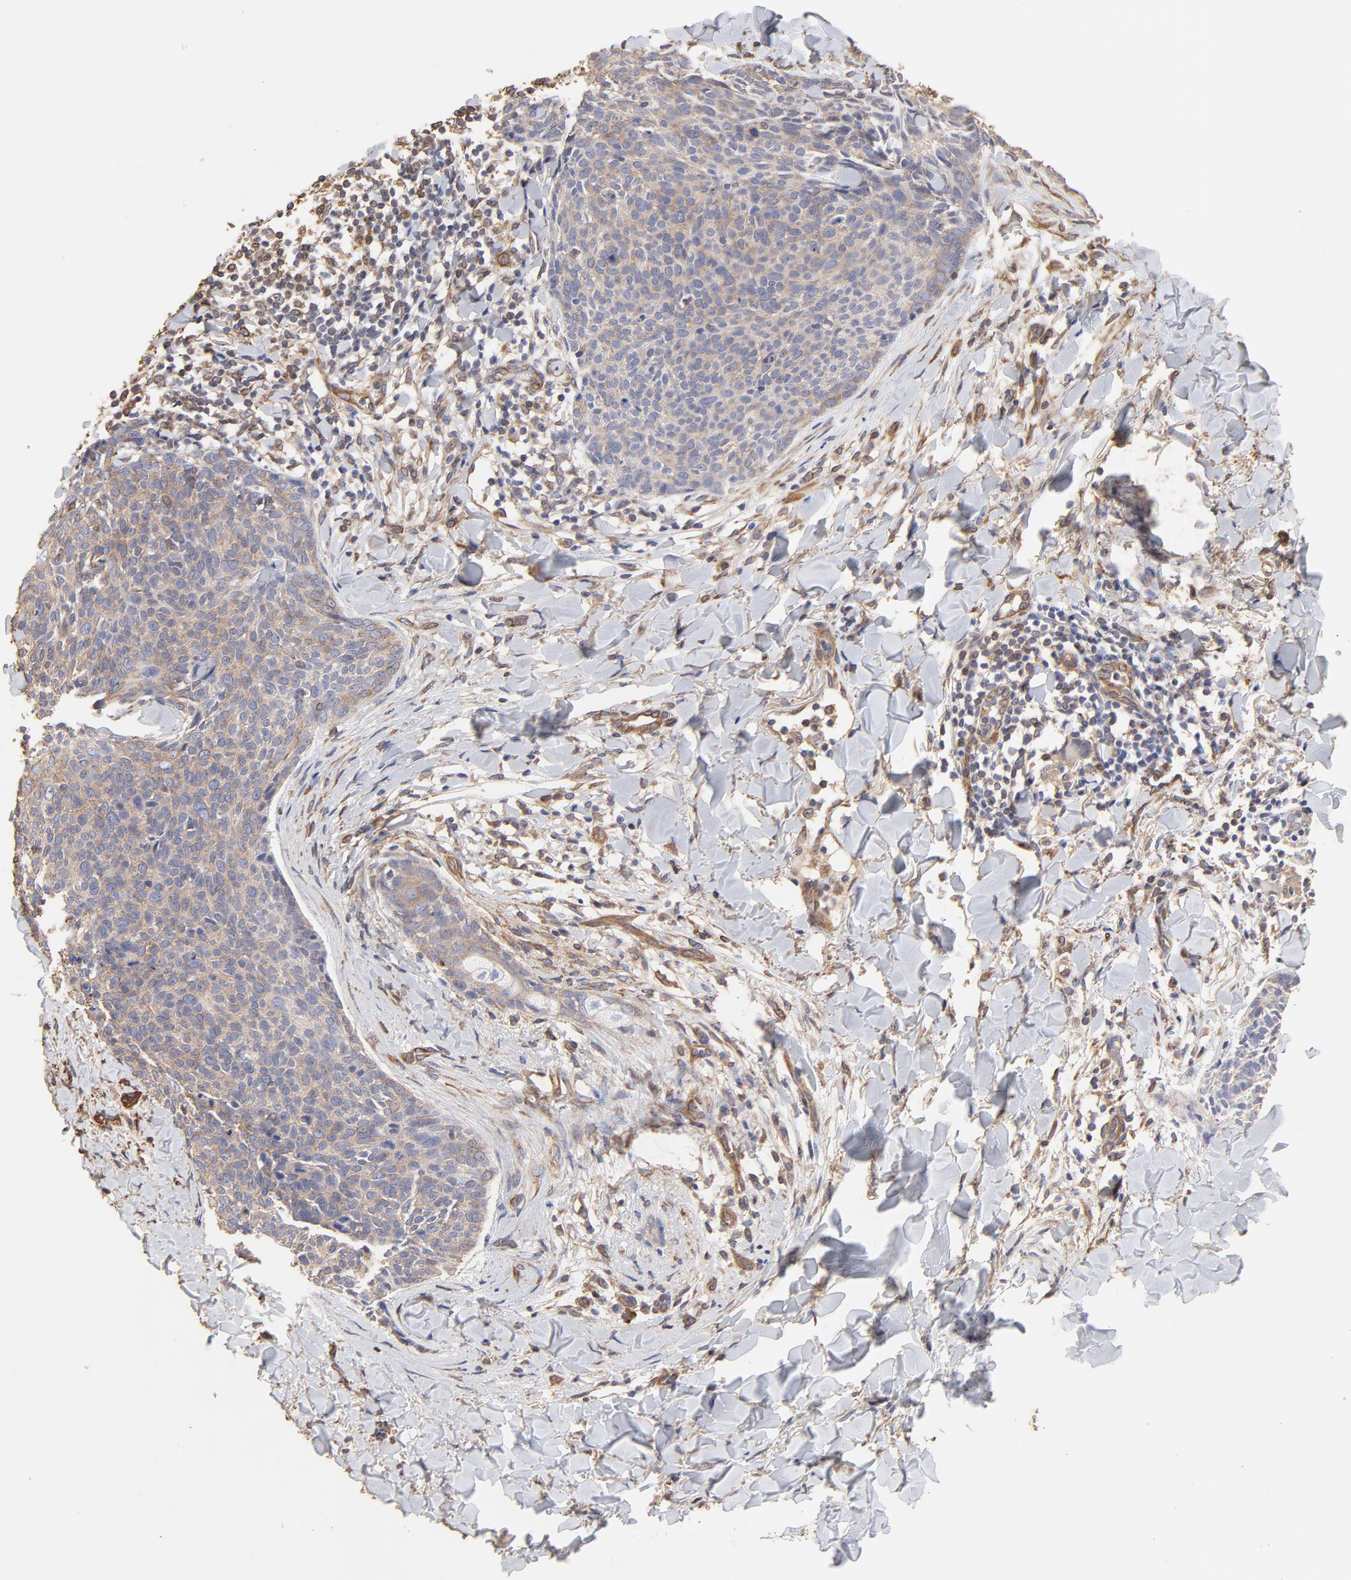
{"staining": {"intensity": "weak", "quantity": ">75%", "location": "cytoplasmic/membranous"}, "tissue": "skin cancer", "cell_type": "Tumor cells", "image_type": "cancer", "snomed": [{"axis": "morphology", "description": "Normal tissue, NOS"}, {"axis": "morphology", "description": "Basal cell carcinoma"}, {"axis": "topography", "description": "Skin"}], "caption": "Tumor cells reveal low levels of weak cytoplasmic/membranous expression in approximately >75% of cells in skin basal cell carcinoma.", "gene": "LRCH2", "patient": {"sex": "female", "age": 57}}